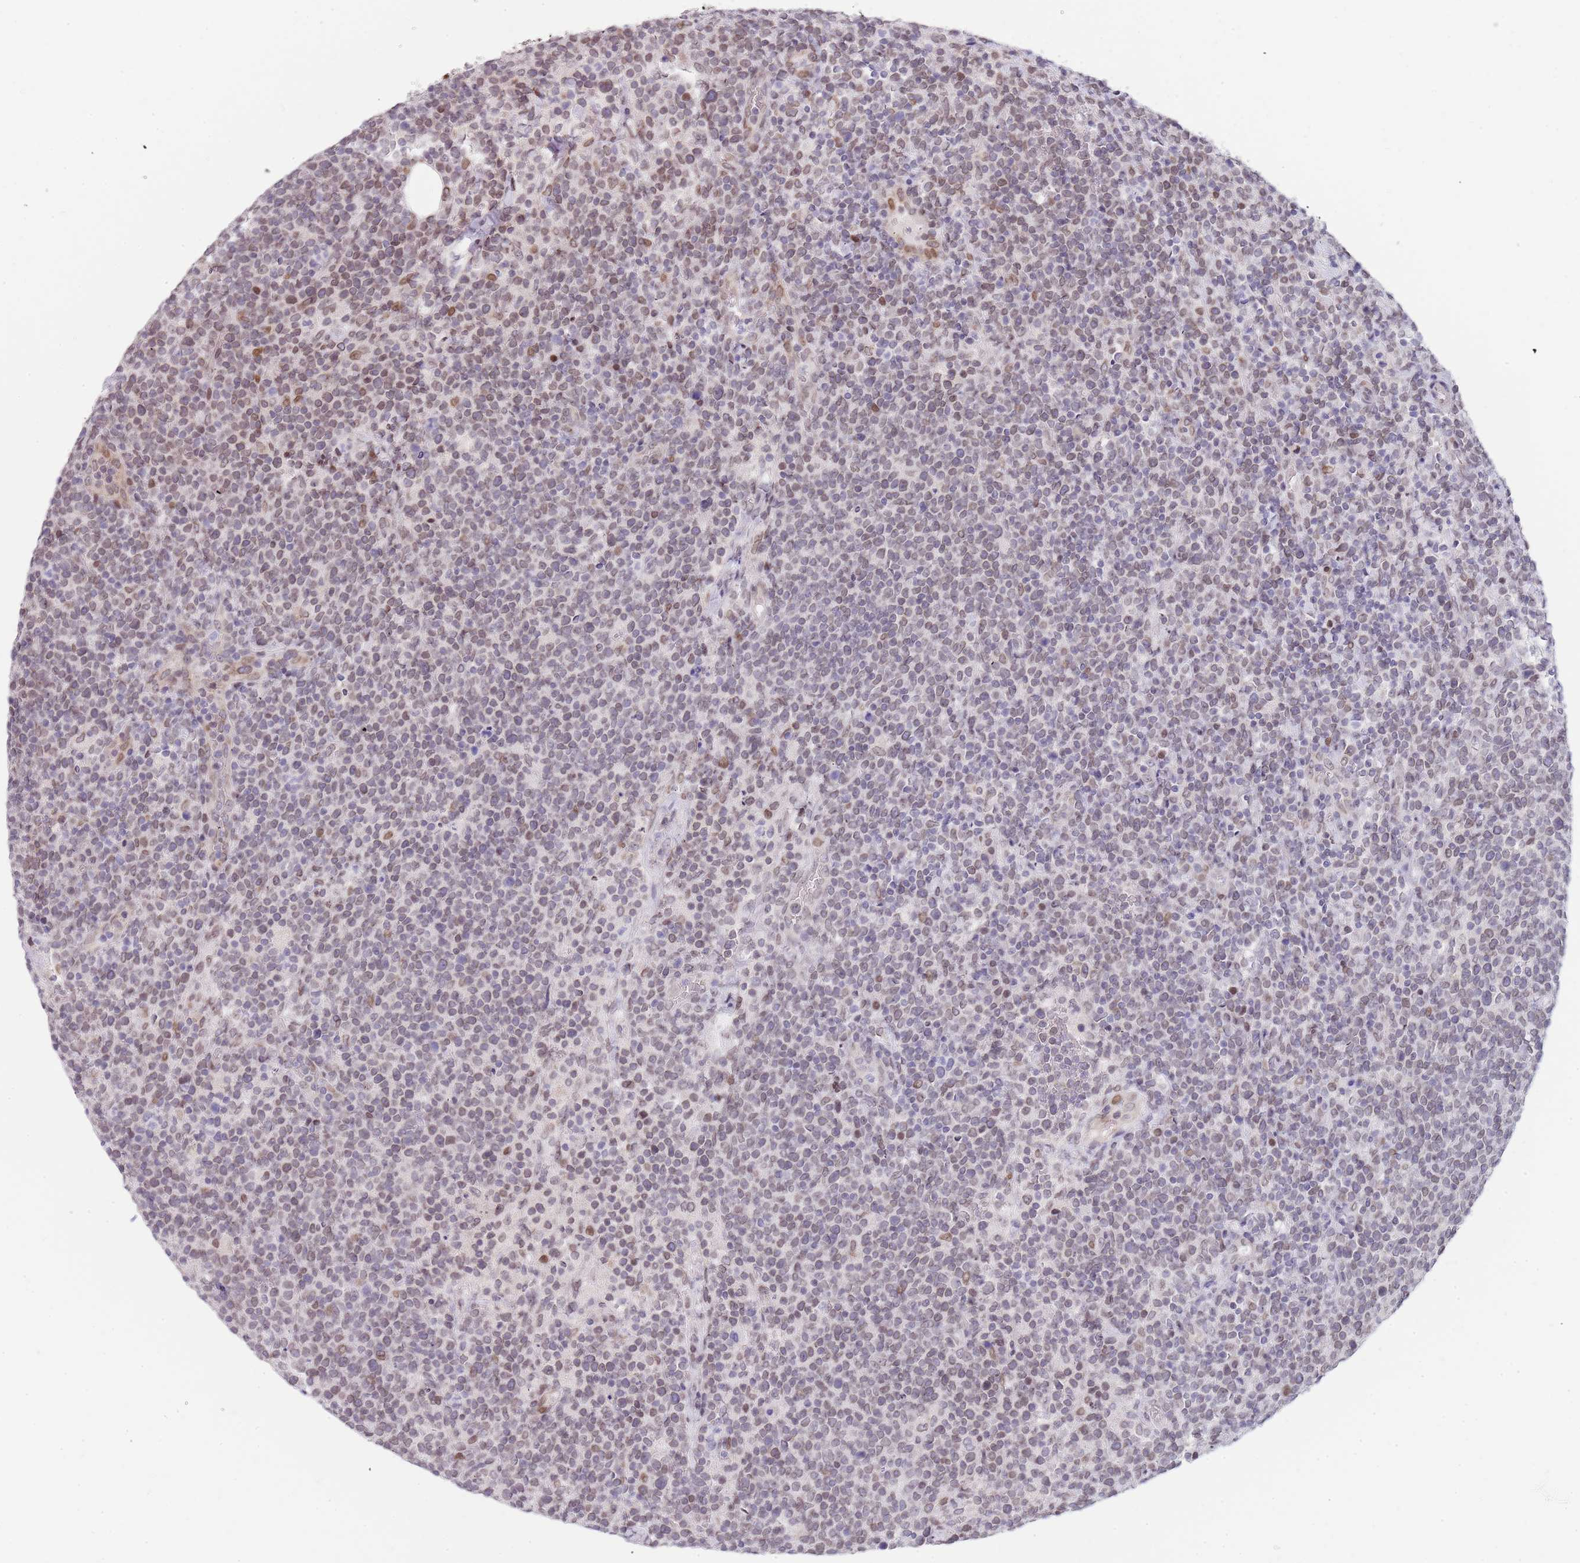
{"staining": {"intensity": "weak", "quantity": "<25%", "location": "nuclear"}, "tissue": "lymphoma", "cell_type": "Tumor cells", "image_type": "cancer", "snomed": [{"axis": "morphology", "description": "Malignant lymphoma, non-Hodgkin's type, High grade"}, {"axis": "topography", "description": "Lymph node"}], "caption": "The IHC image has no significant expression in tumor cells of malignant lymphoma, non-Hodgkin's type (high-grade) tissue.", "gene": "KLHDC2", "patient": {"sex": "male", "age": 61}}